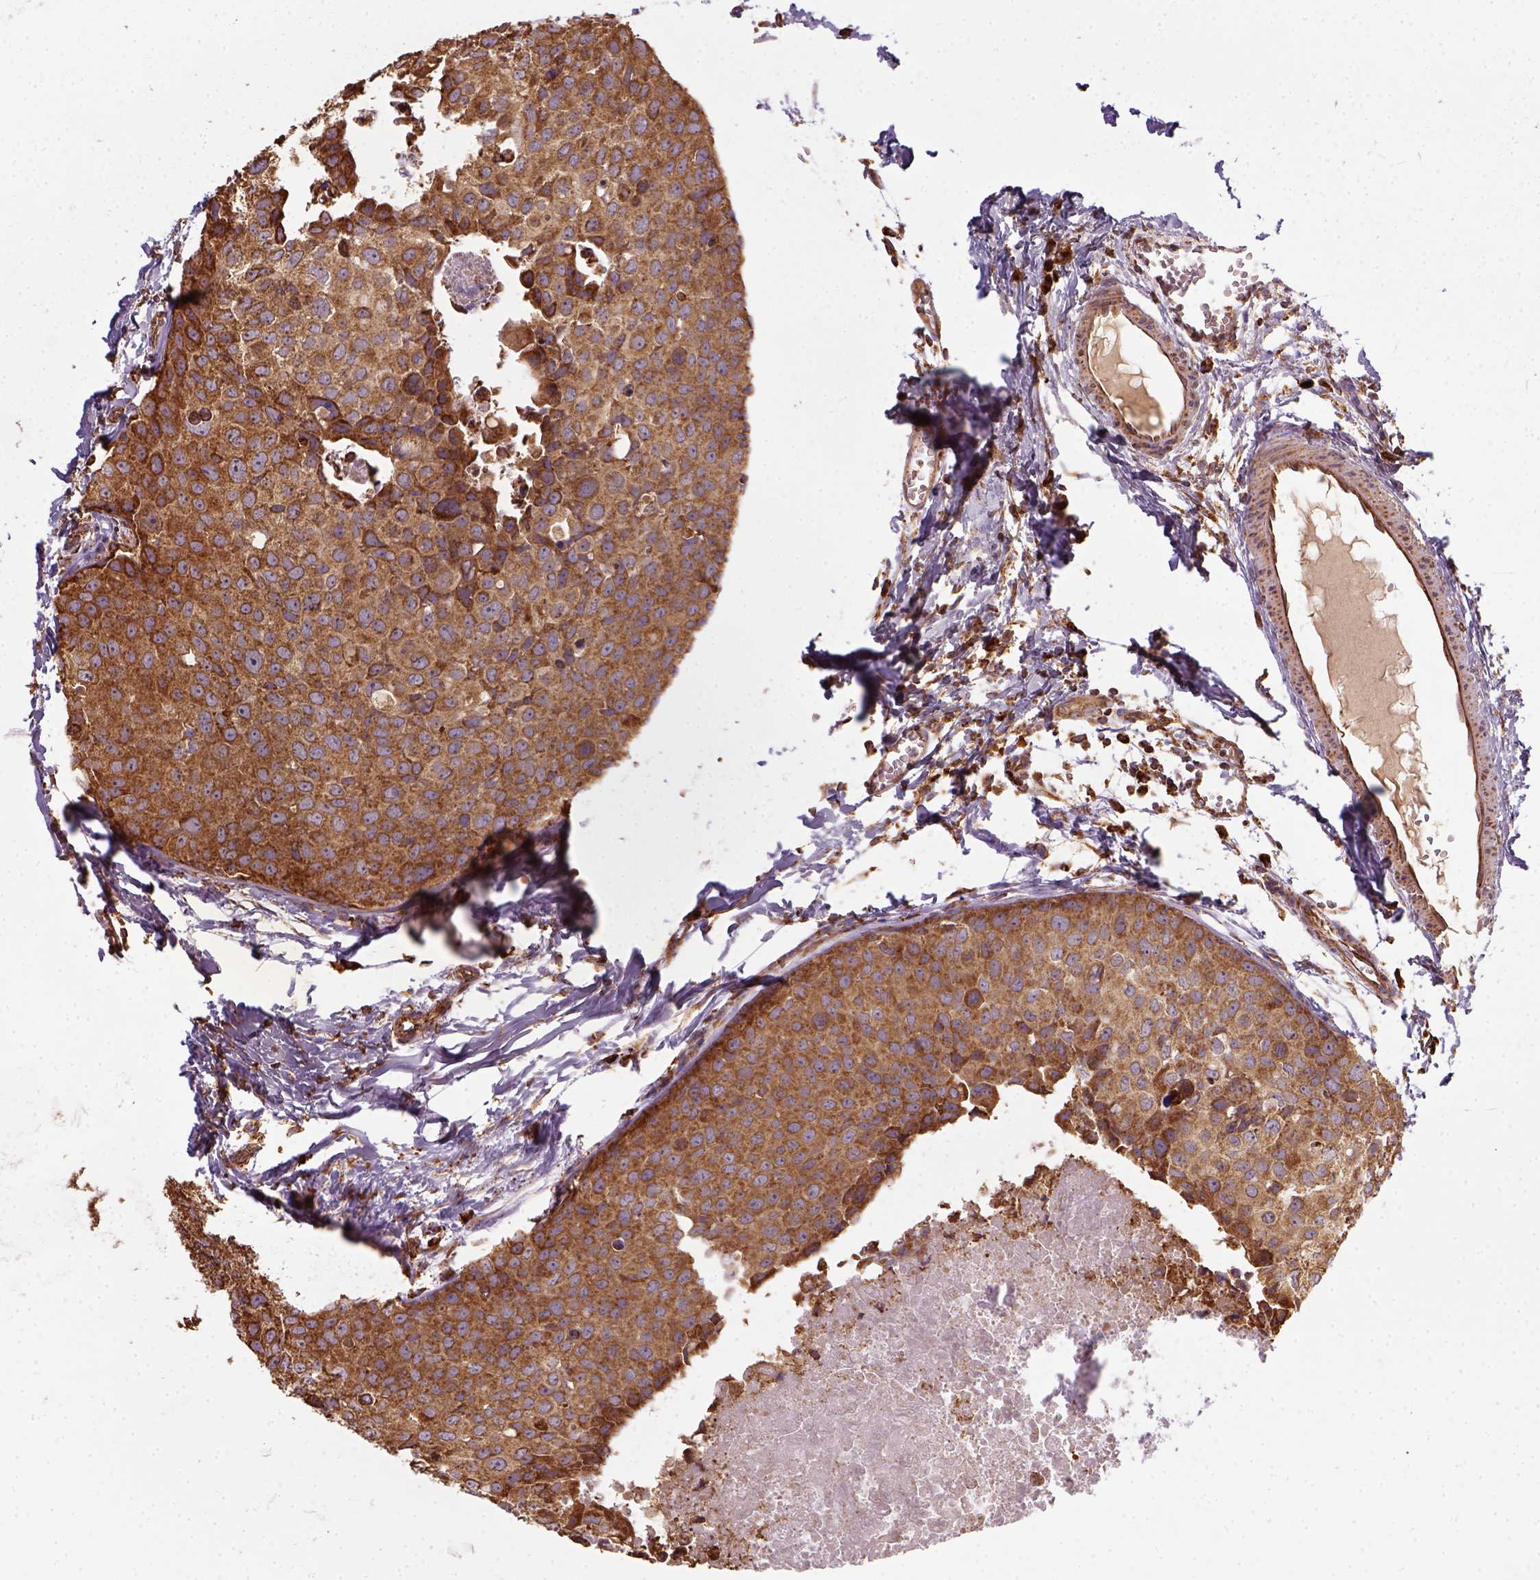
{"staining": {"intensity": "moderate", "quantity": ">75%", "location": "nuclear"}, "tissue": "breast cancer", "cell_type": "Tumor cells", "image_type": "cancer", "snomed": [{"axis": "morphology", "description": "Duct carcinoma"}, {"axis": "topography", "description": "Breast"}], "caption": "A photomicrograph showing moderate nuclear expression in about >75% of tumor cells in breast cancer (intraductal carcinoma), as visualized by brown immunohistochemical staining.", "gene": "MAPK8IP3", "patient": {"sex": "female", "age": 38}}